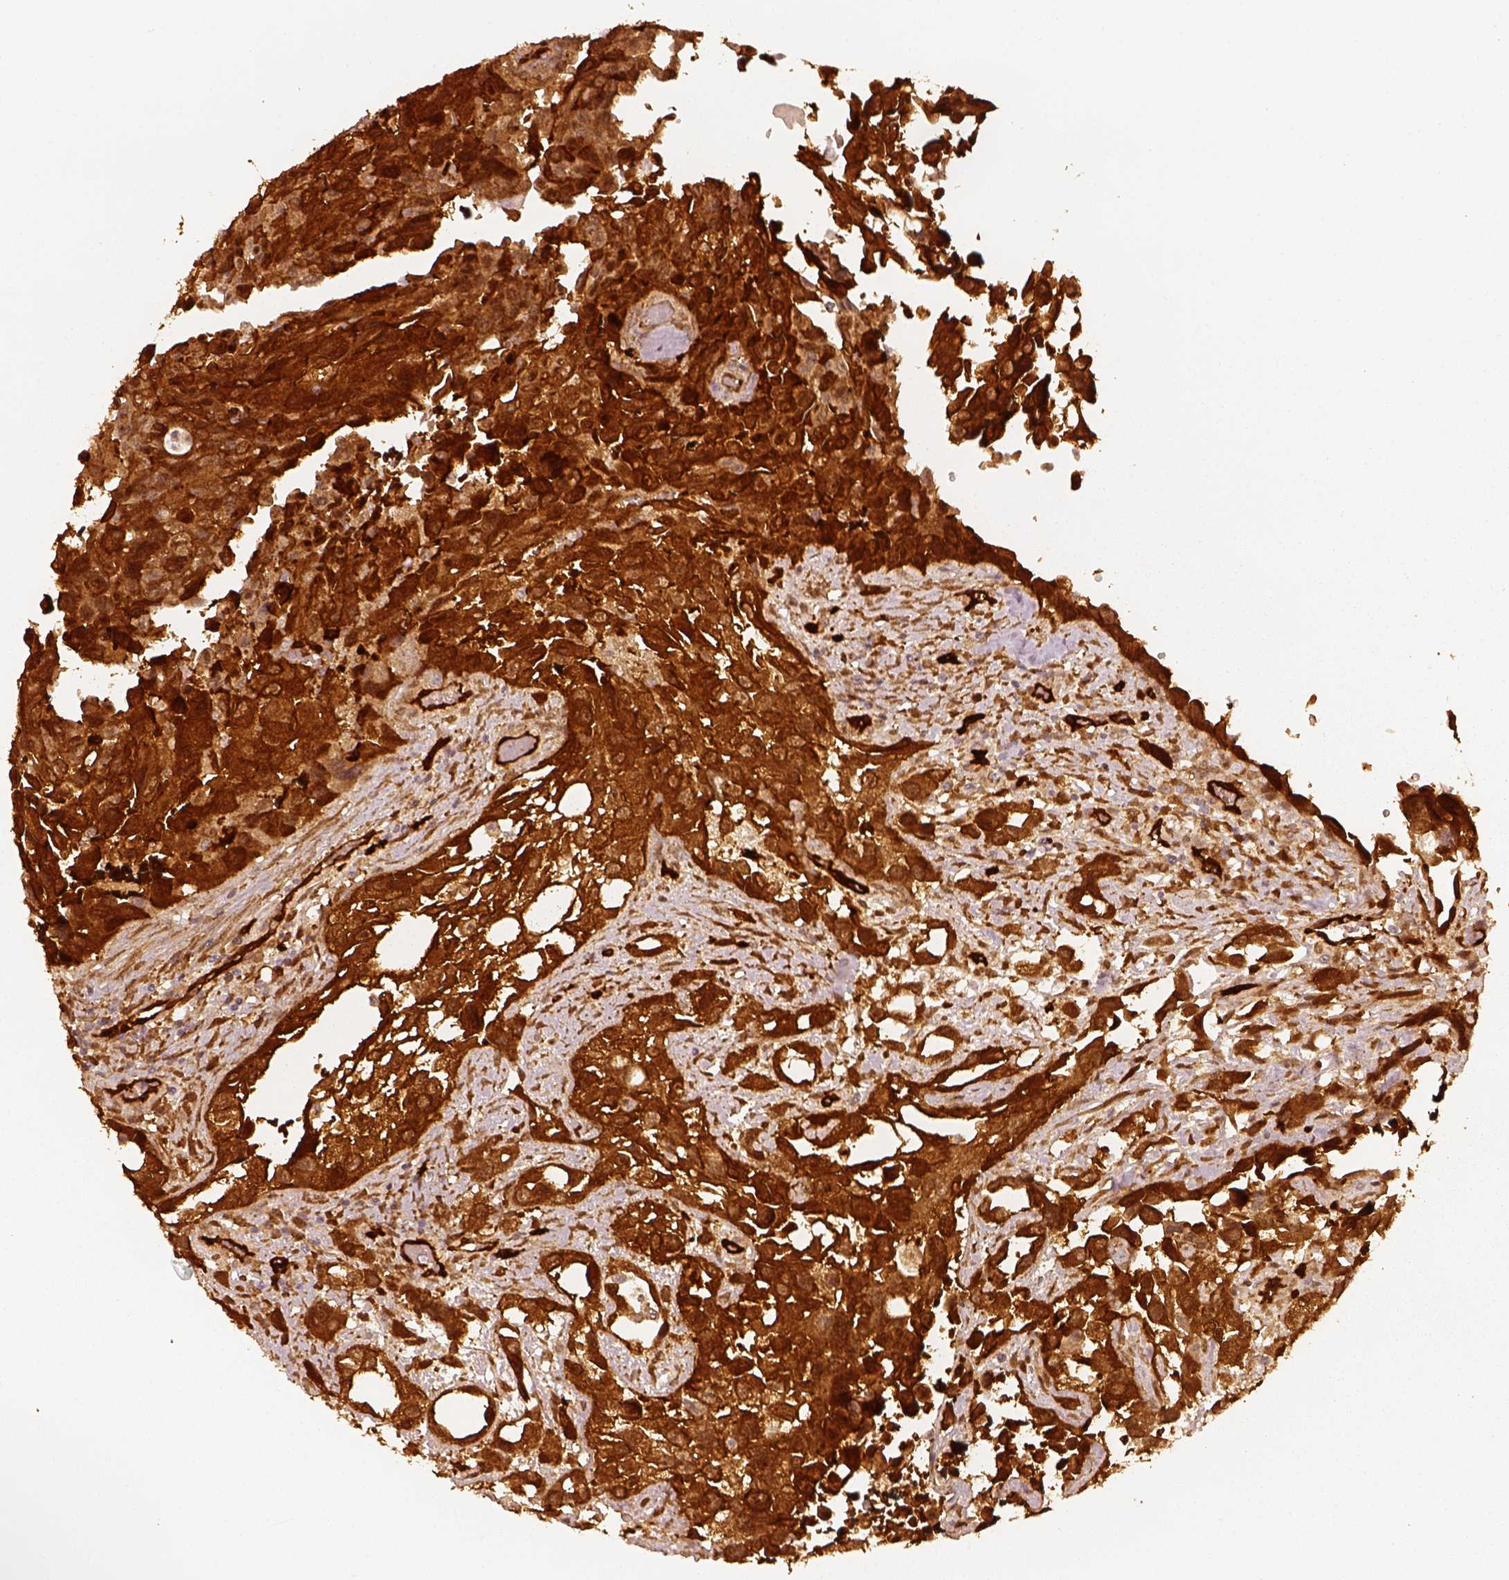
{"staining": {"intensity": "strong", "quantity": ">75%", "location": "cytoplasmic/membranous"}, "tissue": "urothelial cancer", "cell_type": "Tumor cells", "image_type": "cancer", "snomed": [{"axis": "morphology", "description": "Urothelial carcinoma, High grade"}, {"axis": "topography", "description": "Urinary bladder"}], "caption": "Immunohistochemical staining of urothelial cancer displays high levels of strong cytoplasmic/membranous staining in about >75% of tumor cells.", "gene": "FSCN1", "patient": {"sex": "male", "age": 79}}